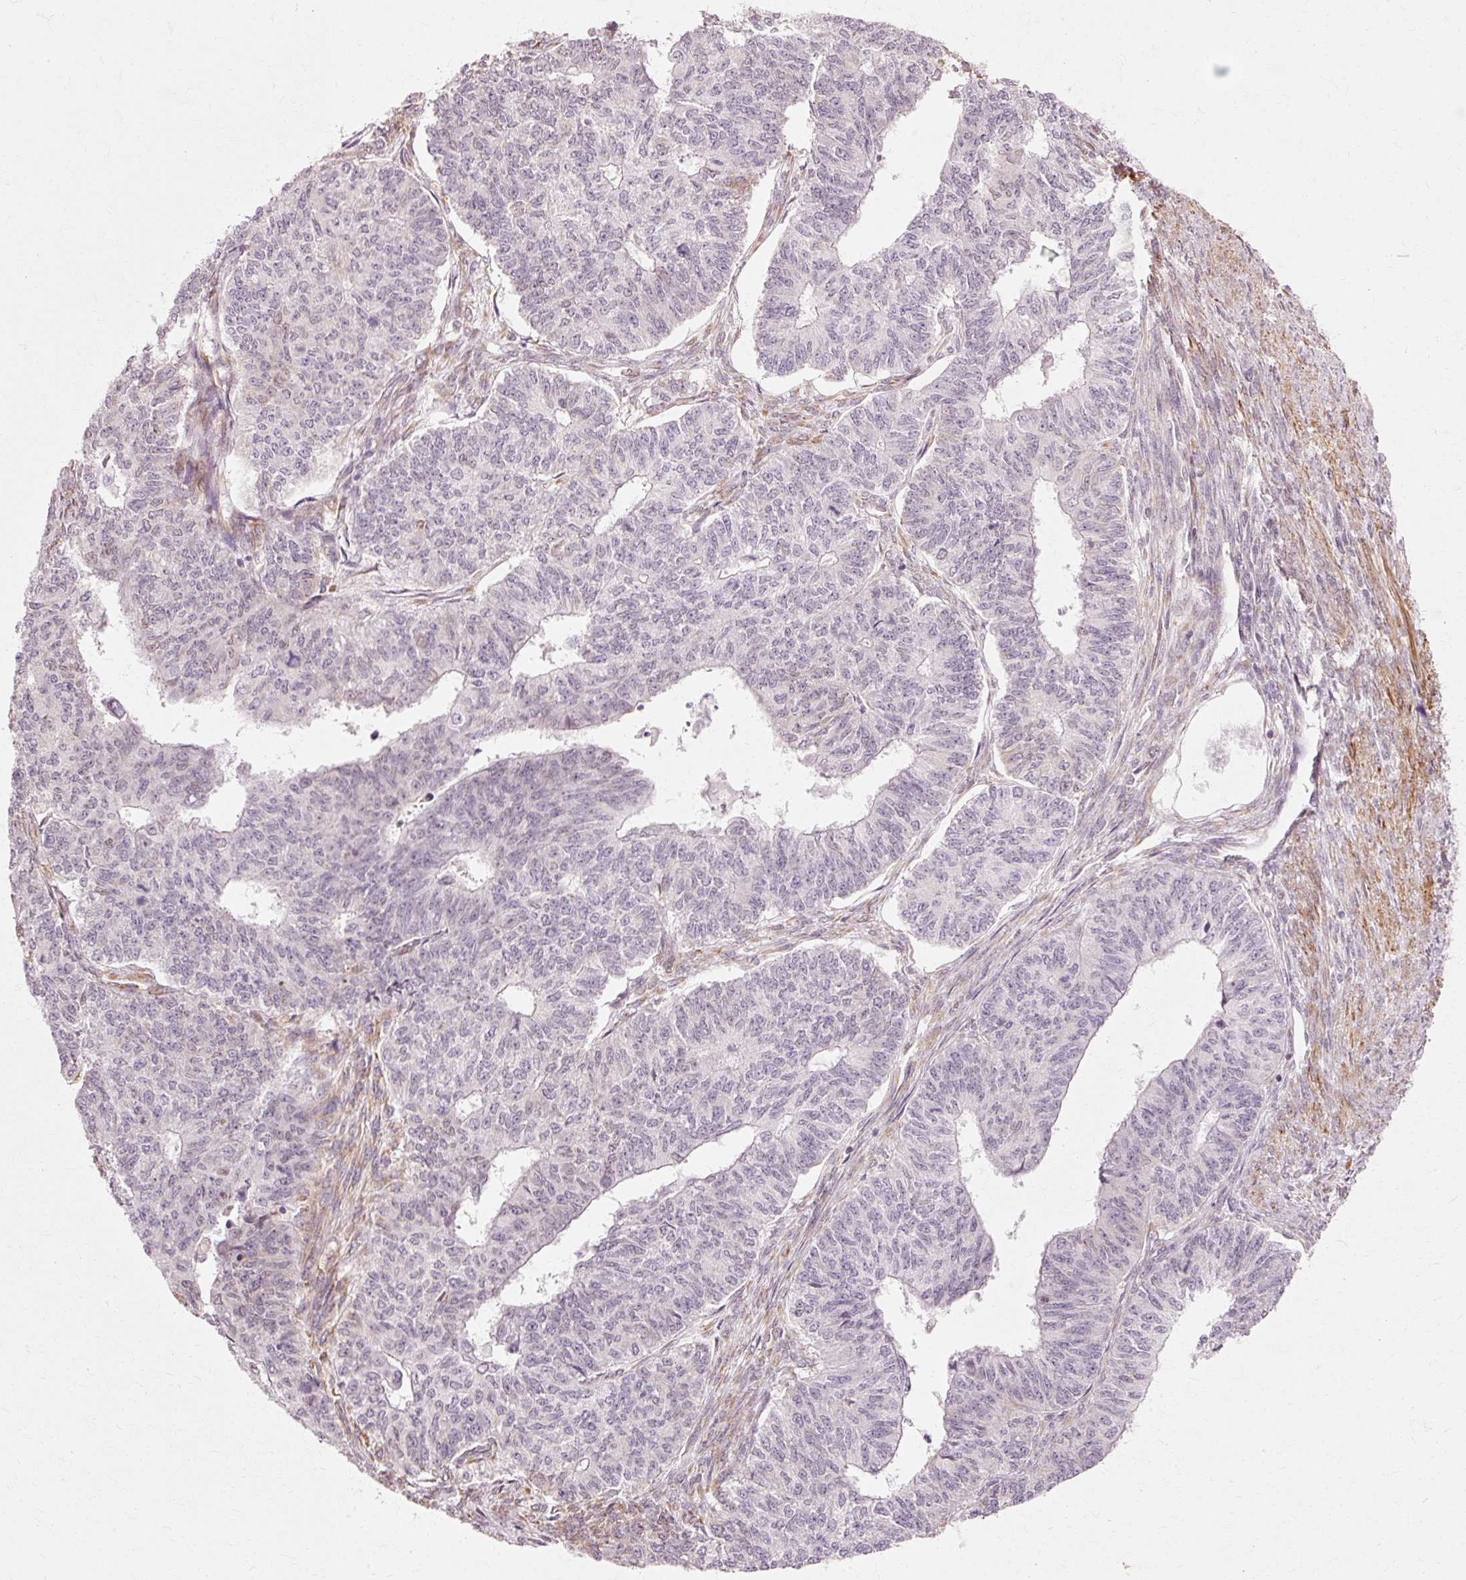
{"staining": {"intensity": "negative", "quantity": "none", "location": "none"}, "tissue": "endometrial cancer", "cell_type": "Tumor cells", "image_type": "cancer", "snomed": [{"axis": "morphology", "description": "Adenocarcinoma, NOS"}, {"axis": "topography", "description": "Endometrium"}], "caption": "Adenocarcinoma (endometrial) was stained to show a protein in brown. There is no significant staining in tumor cells.", "gene": "RGPD5", "patient": {"sex": "female", "age": 32}}